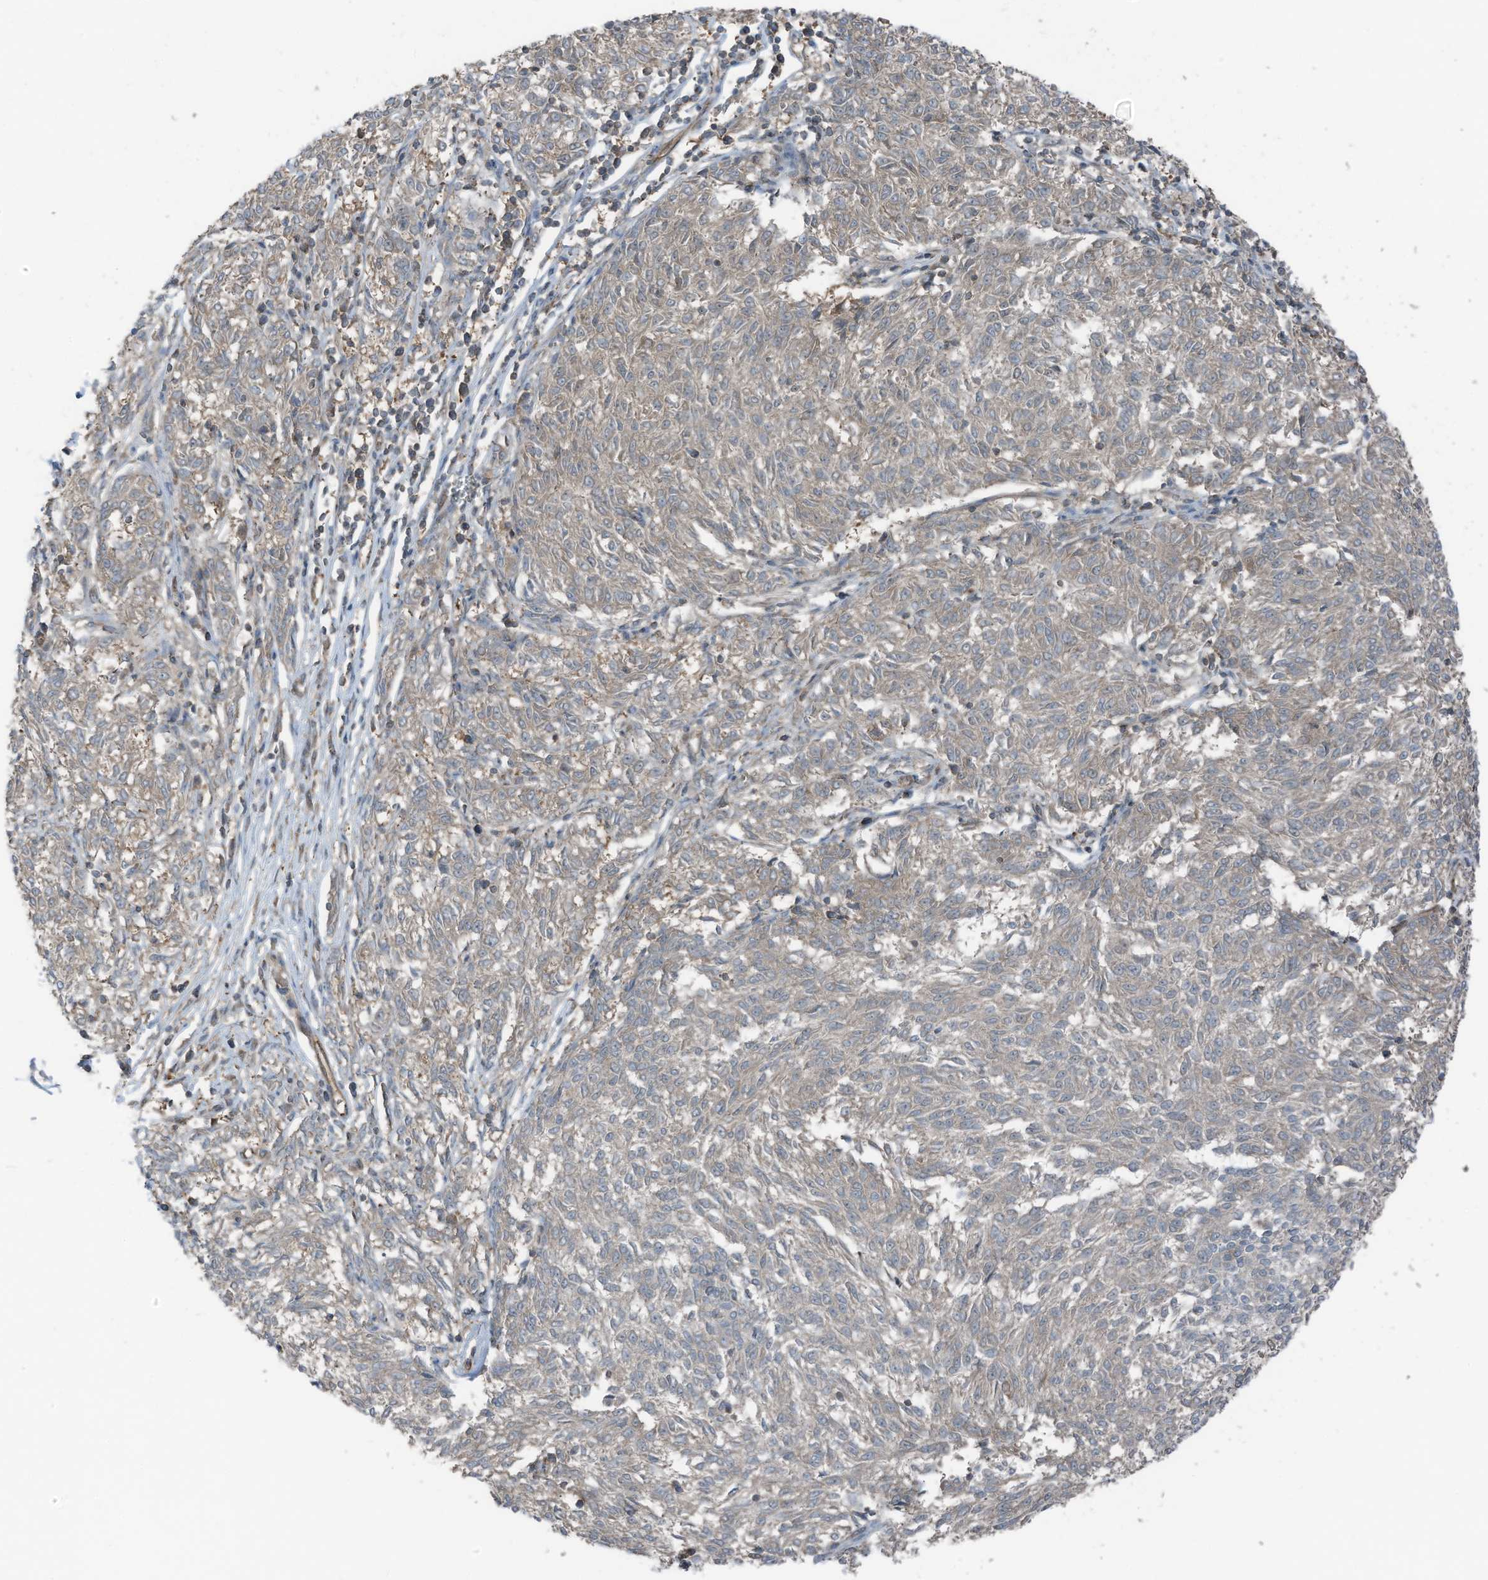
{"staining": {"intensity": "negative", "quantity": "none", "location": "none"}, "tissue": "melanoma", "cell_type": "Tumor cells", "image_type": "cancer", "snomed": [{"axis": "morphology", "description": "Malignant melanoma, NOS"}, {"axis": "topography", "description": "Skin"}], "caption": "The immunohistochemistry micrograph has no significant staining in tumor cells of malignant melanoma tissue.", "gene": "TXNDC9", "patient": {"sex": "female", "age": 72}}